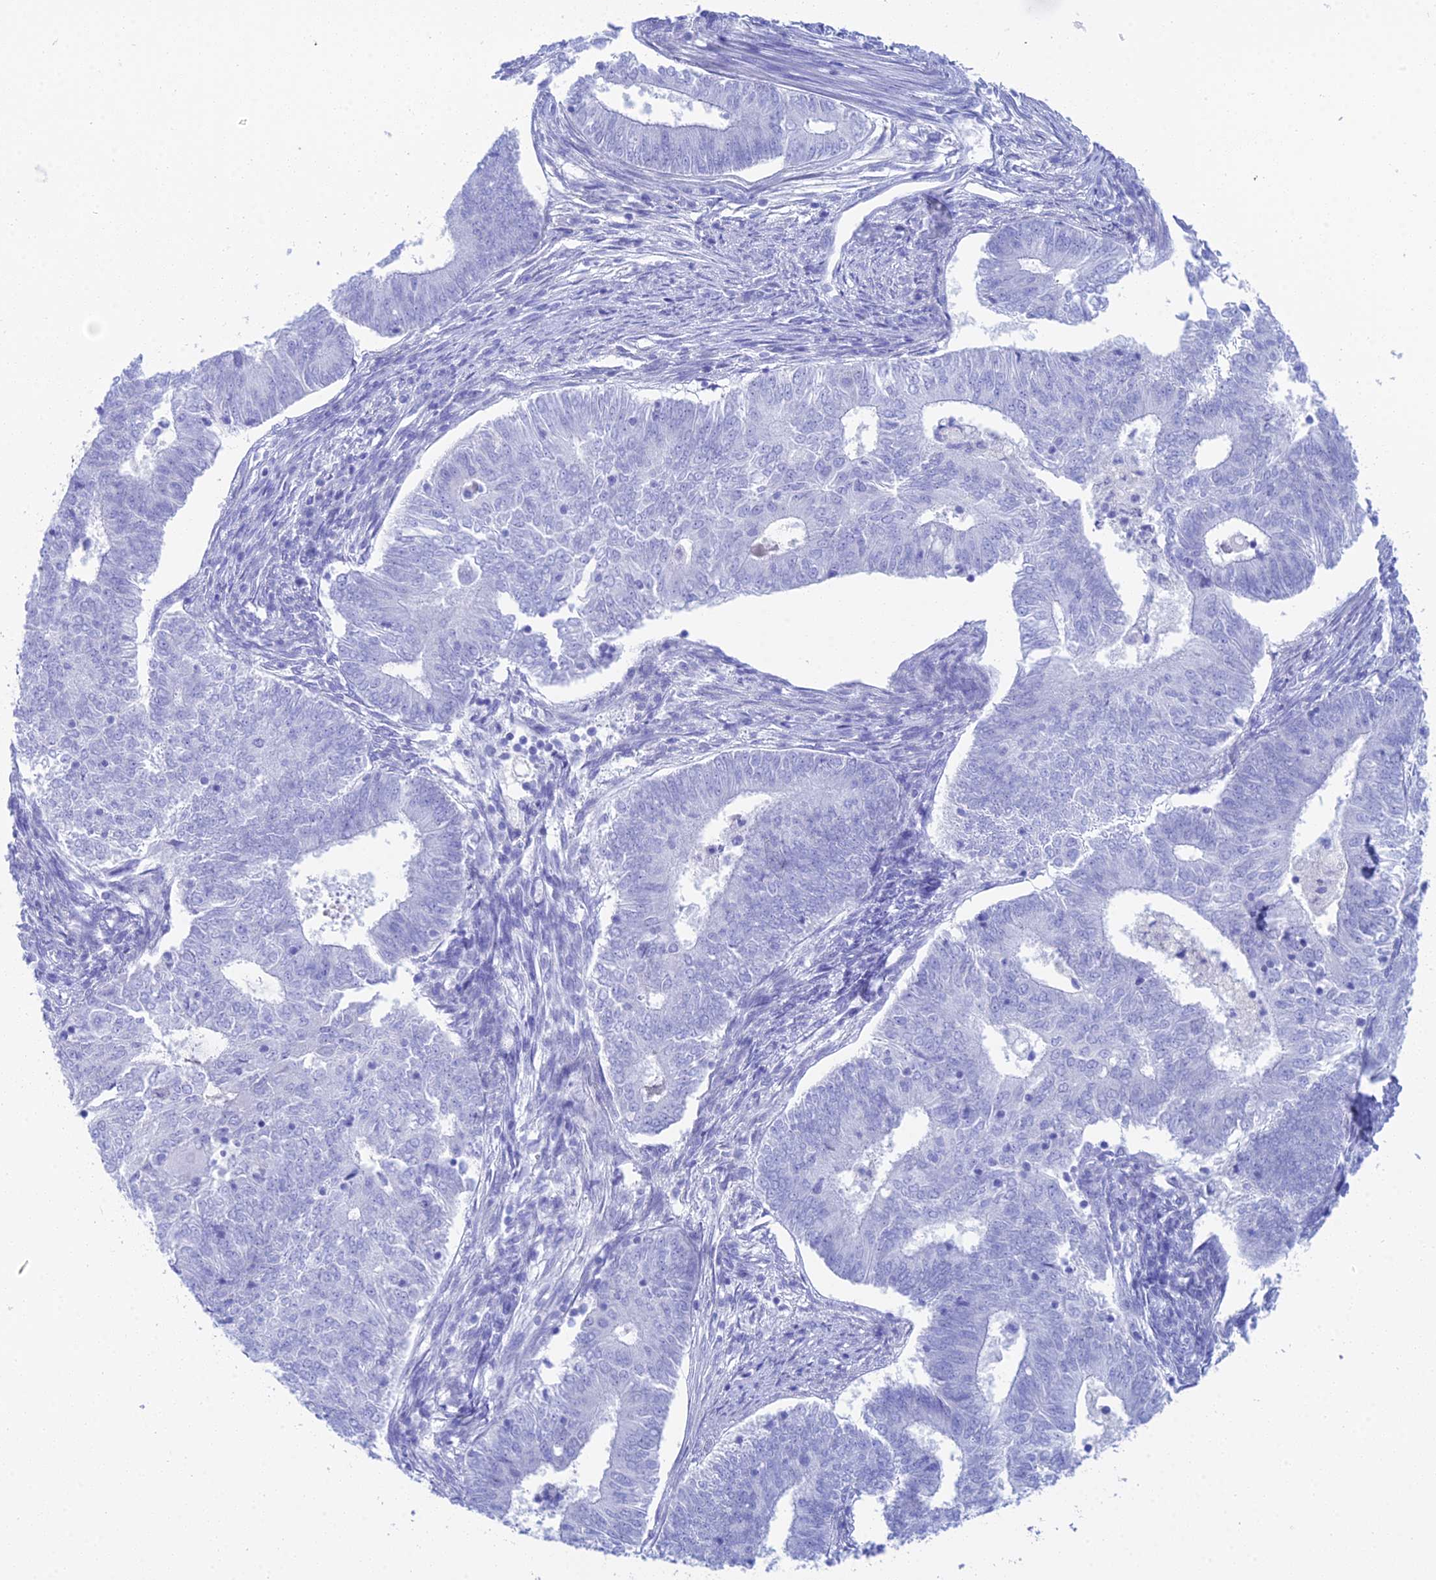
{"staining": {"intensity": "negative", "quantity": "none", "location": "none"}, "tissue": "endometrial cancer", "cell_type": "Tumor cells", "image_type": "cancer", "snomed": [{"axis": "morphology", "description": "Adenocarcinoma, NOS"}, {"axis": "topography", "description": "Endometrium"}], "caption": "Endometrial adenocarcinoma stained for a protein using immunohistochemistry (IHC) reveals no expression tumor cells.", "gene": "REG1A", "patient": {"sex": "female", "age": 62}}